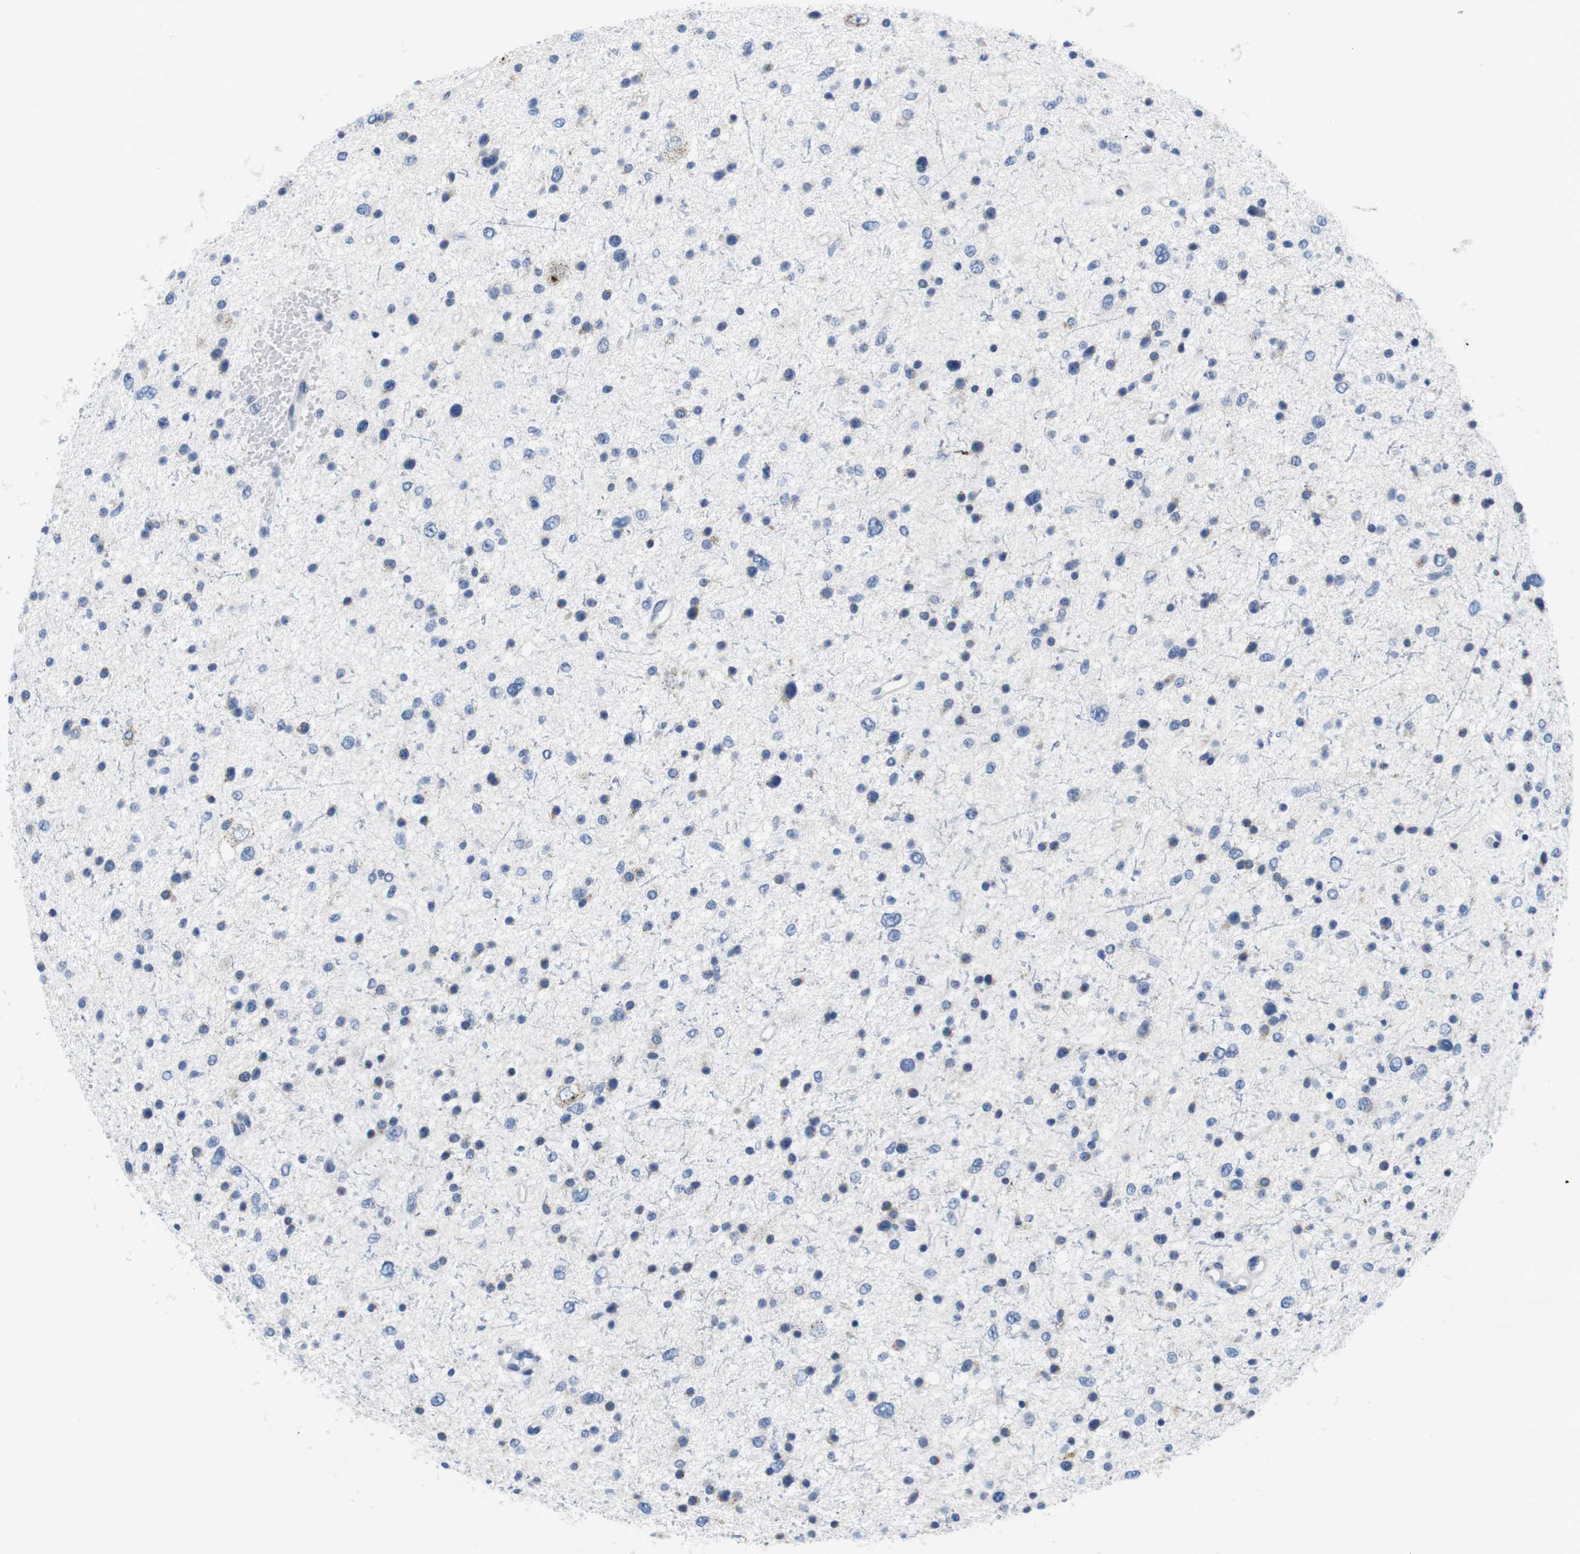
{"staining": {"intensity": "negative", "quantity": "none", "location": "none"}, "tissue": "glioma", "cell_type": "Tumor cells", "image_type": "cancer", "snomed": [{"axis": "morphology", "description": "Glioma, malignant, Low grade"}, {"axis": "topography", "description": "Brain"}], "caption": "Histopathology image shows no protein staining in tumor cells of glioma tissue.", "gene": "CNGA2", "patient": {"sex": "female", "age": 37}}